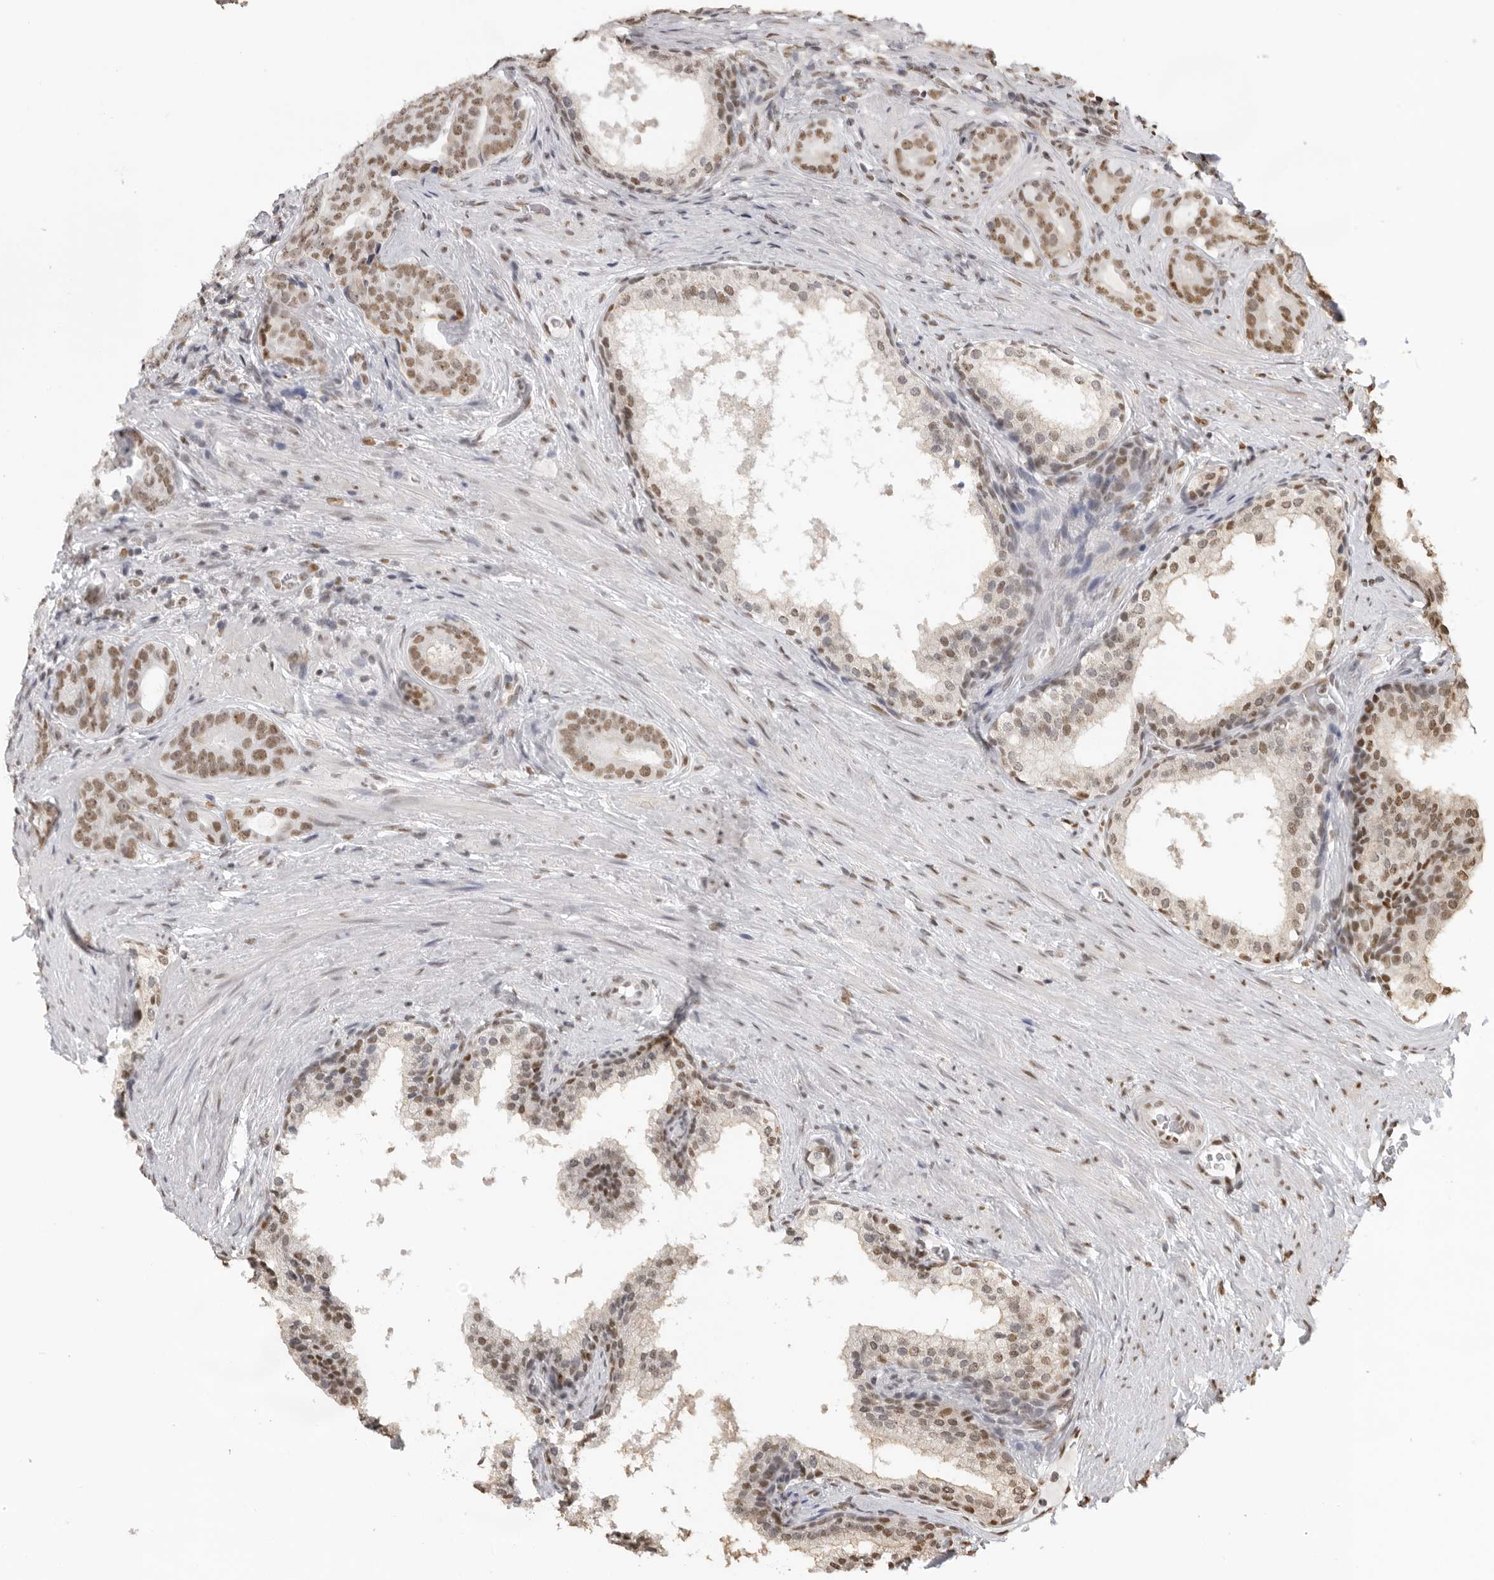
{"staining": {"intensity": "moderate", "quantity": ">75%", "location": "nuclear"}, "tissue": "prostate cancer", "cell_type": "Tumor cells", "image_type": "cancer", "snomed": [{"axis": "morphology", "description": "Adenocarcinoma, High grade"}, {"axis": "topography", "description": "Prostate"}], "caption": "There is medium levels of moderate nuclear positivity in tumor cells of prostate cancer, as demonstrated by immunohistochemical staining (brown color).", "gene": "RPA2", "patient": {"sex": "male", "age": 56}}